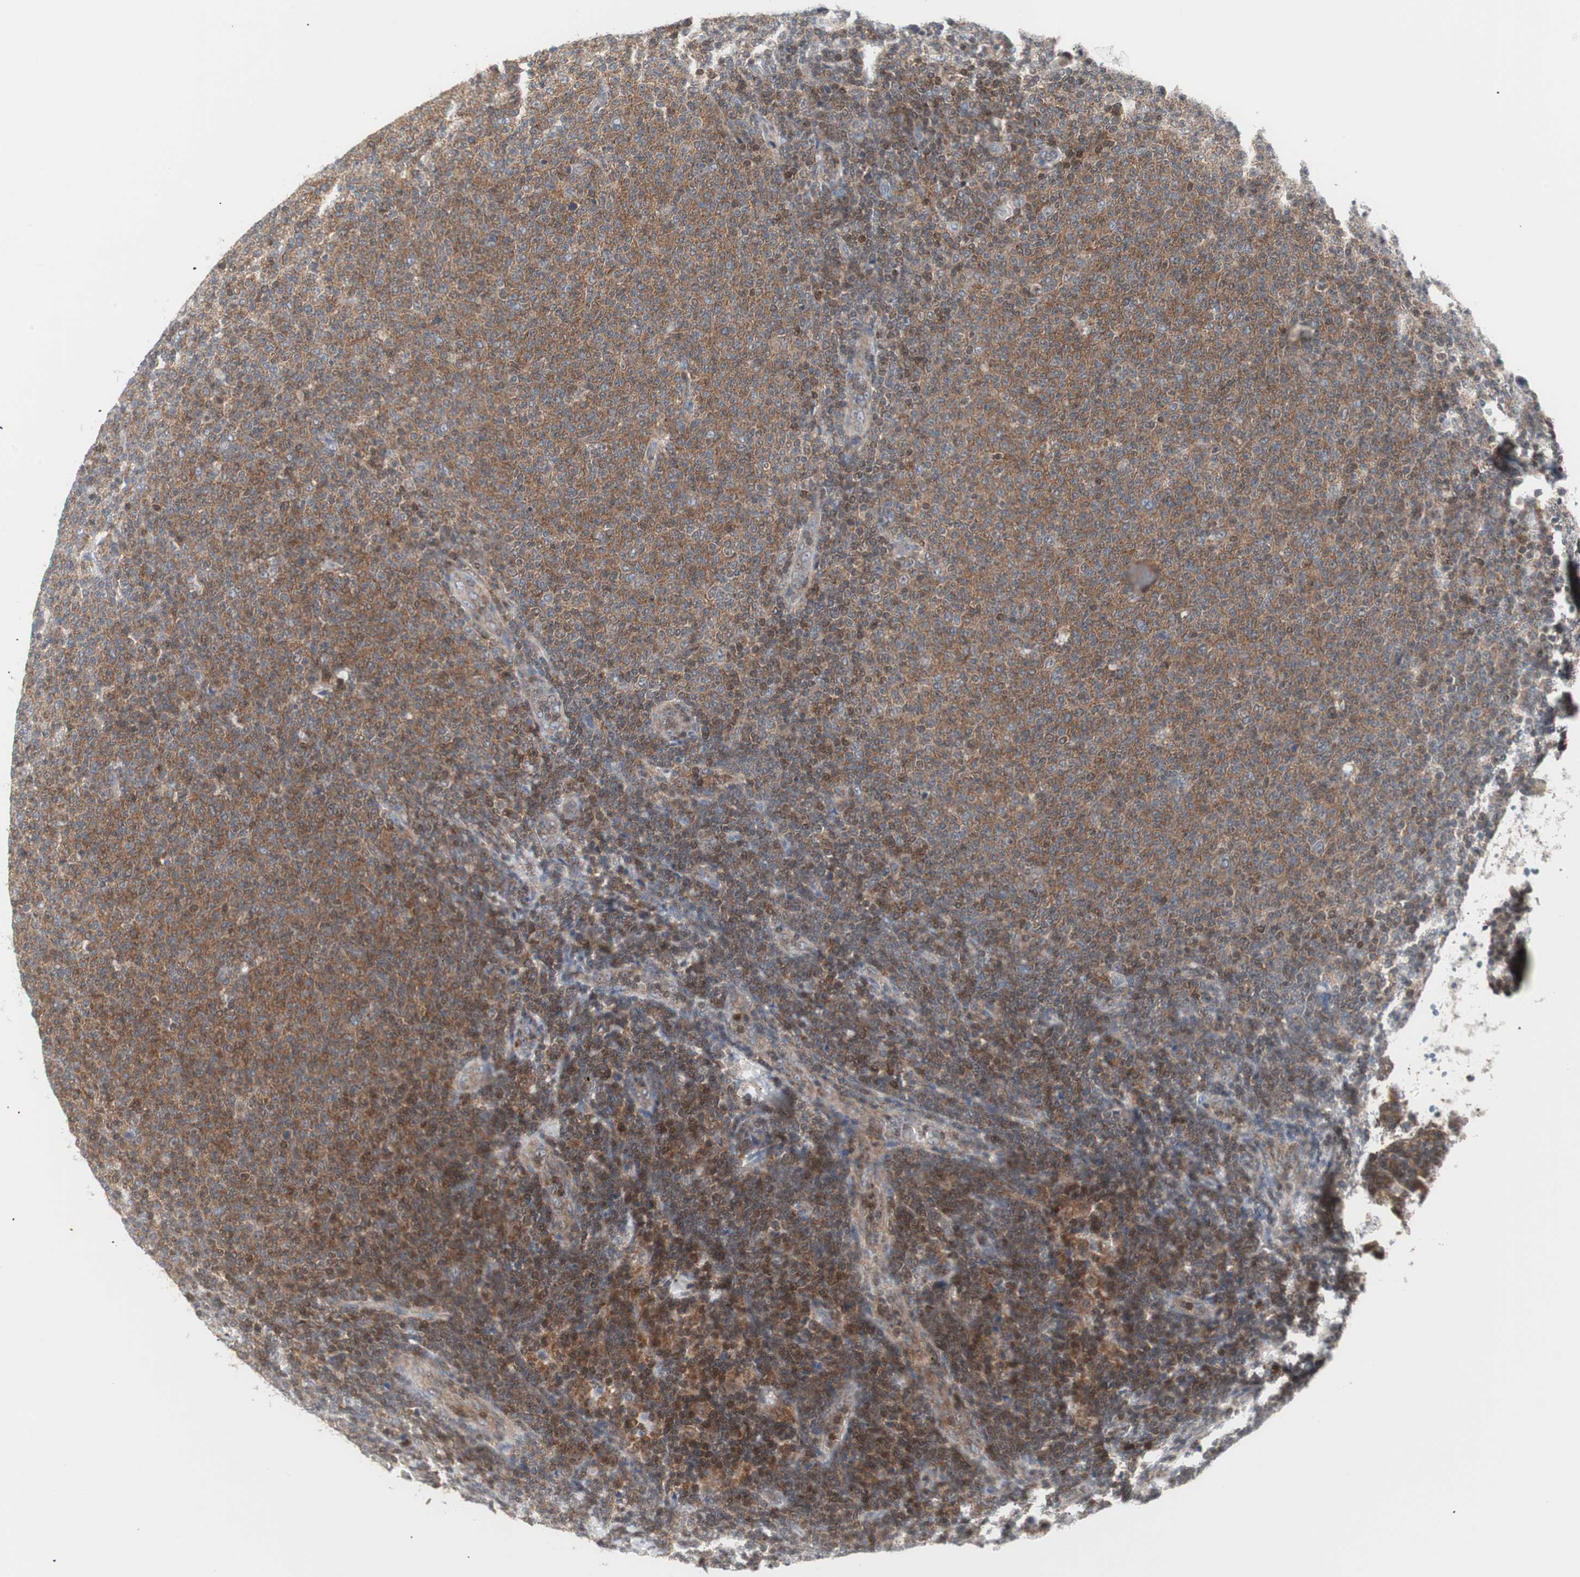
{"staining": {"intensity": "moderate", "quantity": ">75%", "location": "cytoplasmic/membranous"}, "tissue": "lymphoma", "cell_type": "Tumor cells", "image_type": "cancer", "snomed": [{"axis": "morphology", "description": "Malignant lymphoma, non-Hodgkin's type, Low grade"}, {"axis": "topography", "description": "Lymph node"}], "caption": "Immunohistochemistry (IHC) photomicrograph of human lymphoma stained for a protein (brown), which demonstrates medium levels of moderate cytoplasmic/membranous expression in about >75% of tumor cells.", "gene": "PPP1CA", "patient": {"sex": "male", "age": 66}}